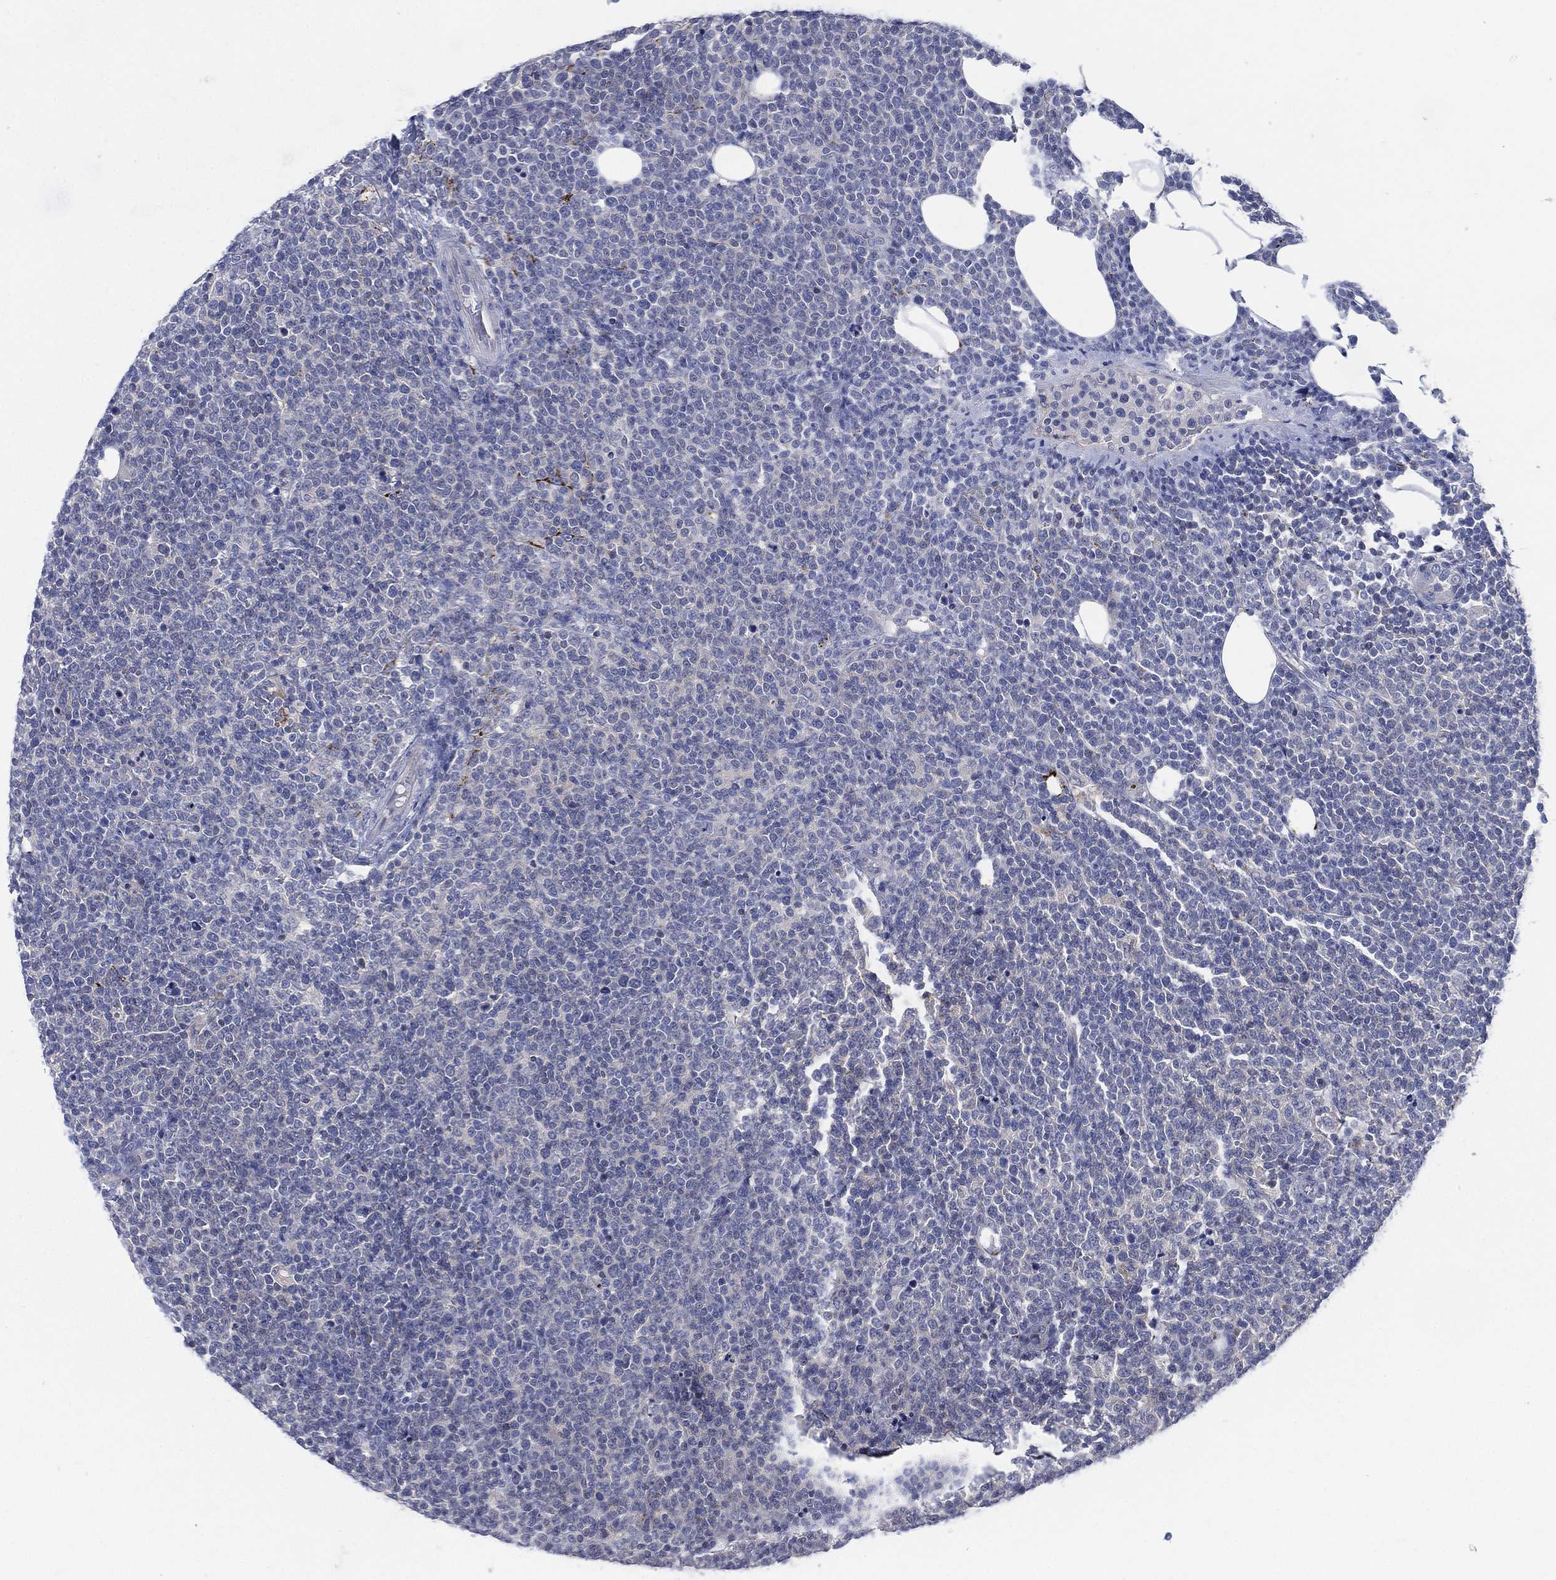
{"staining": {"intensity": "negative", "quantity": "none", "location": "none"}, "tissue": "lymphoma", "cell_type": "Tumor cells", "image_type": "cancer", "snomed": [{"axis": "morphology", "description": "Malignant lymphoma, non-Hodgkin's type, High grade"}, {"axis": "topography", "description": "Lymph node"}], "caption": "Immunohistochemical staining of human malignant lymphoma, non-Hodgkin's type (high-grade) shows no significant expression in tumor cells.", "gene": "C5orf46", "patient": {"sex": "male", "age": 61}}